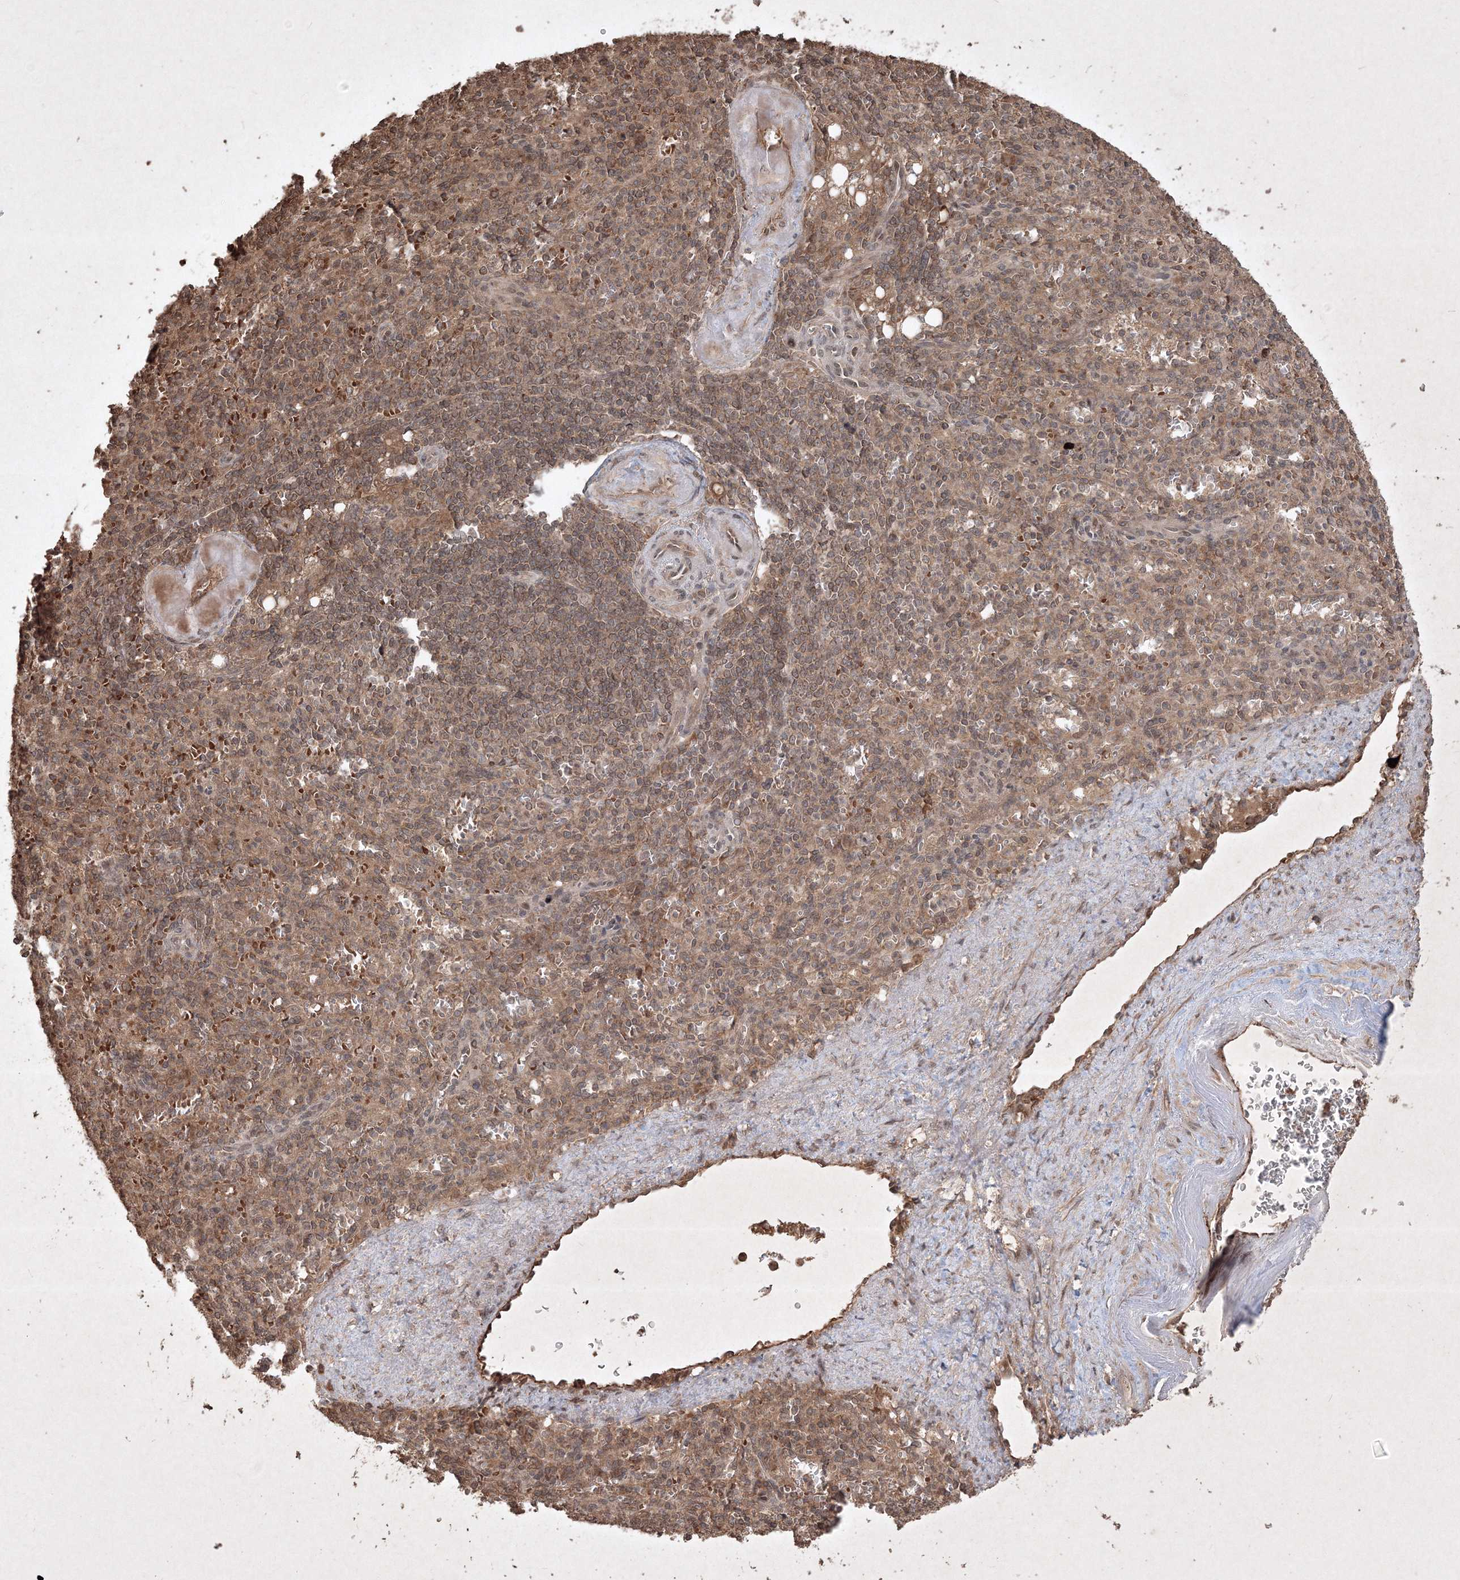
{"staining": {"intensity": "moderate", "quantity": ">75%", "location": "cytoplasmic/membranous,nuclear"}, "tissue": "spleen", "cell_type": "Cells in red pulp", "image_type": "normal", "snomed": [{"axis": "morphology", "description": "Normal tissue, NOS"}, {"axis": "topography", "description": "Spleen"}], "caption": "Brown immunohistochemical staining in normal human spleen displays moderate cytoplasmic/membranous,nuclear positivity in approximately >75% of cells in red pulp.", "gene": "PELI3", "patient": {"sex": "female", "age": 74}}